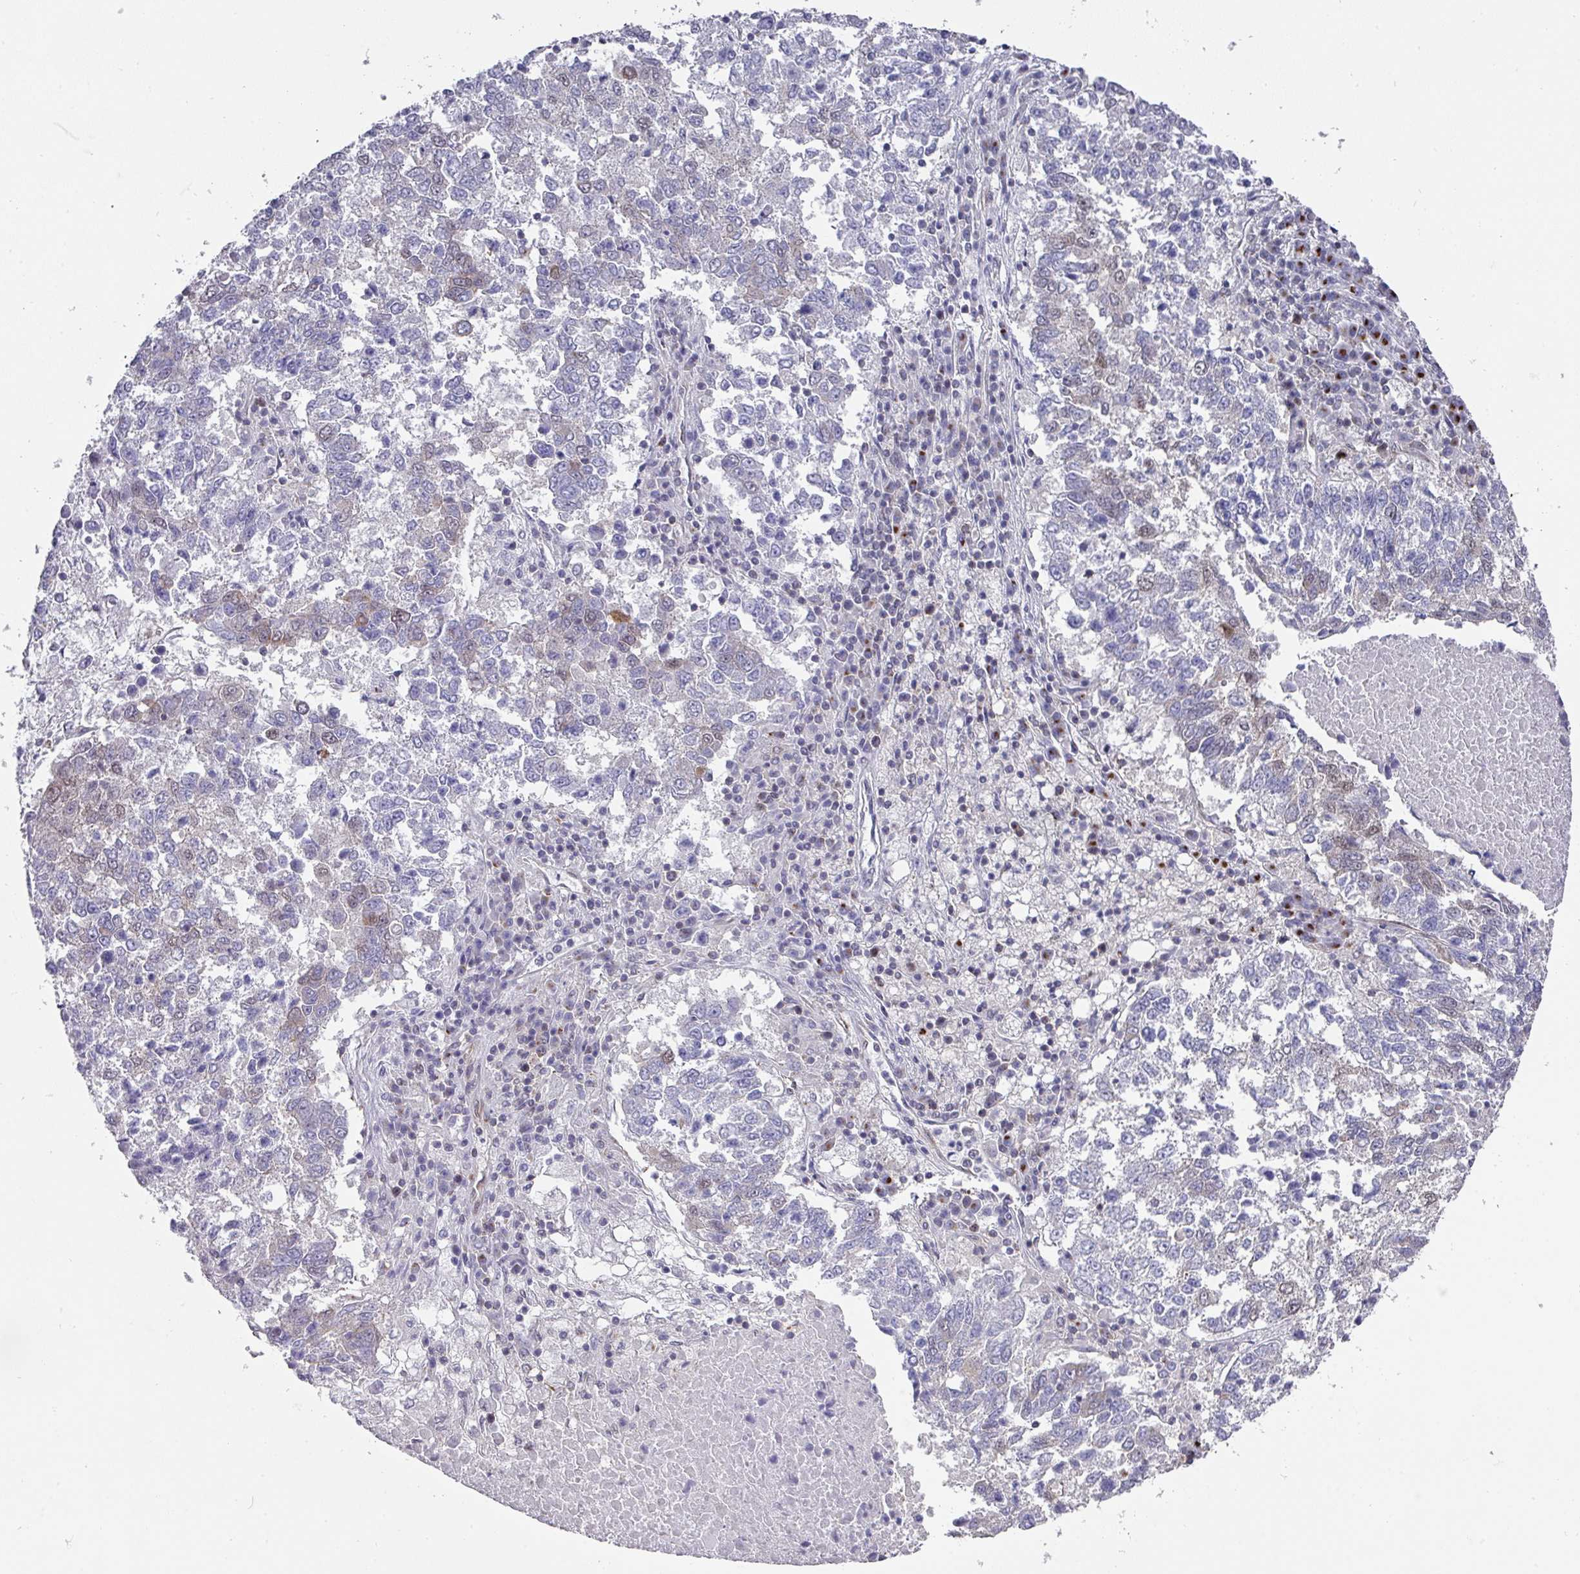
{"staining": {"intensity": "negative", "quantity": "none", "location": "none"}, "tissue": "lung cancer", "cell_type": "Tumor cells", "image_type": "cancer", "snomed": [{"axis": "morphology", "description": "Squamous cell carcinoma, NOS"}, {"axis": "topography", "description": "Lung"}], "caption": "Tumor cells are negative for protein expression in human lung cancer (squamous cell carcinoma). The staining was performed using DAB to visualize the protein expression in brown, while the nuclei were stained in blue with hematoxylin (Magnification: 20x).", "gene": "C18orf25", "patient": {"sex": "male", "age": 73}}